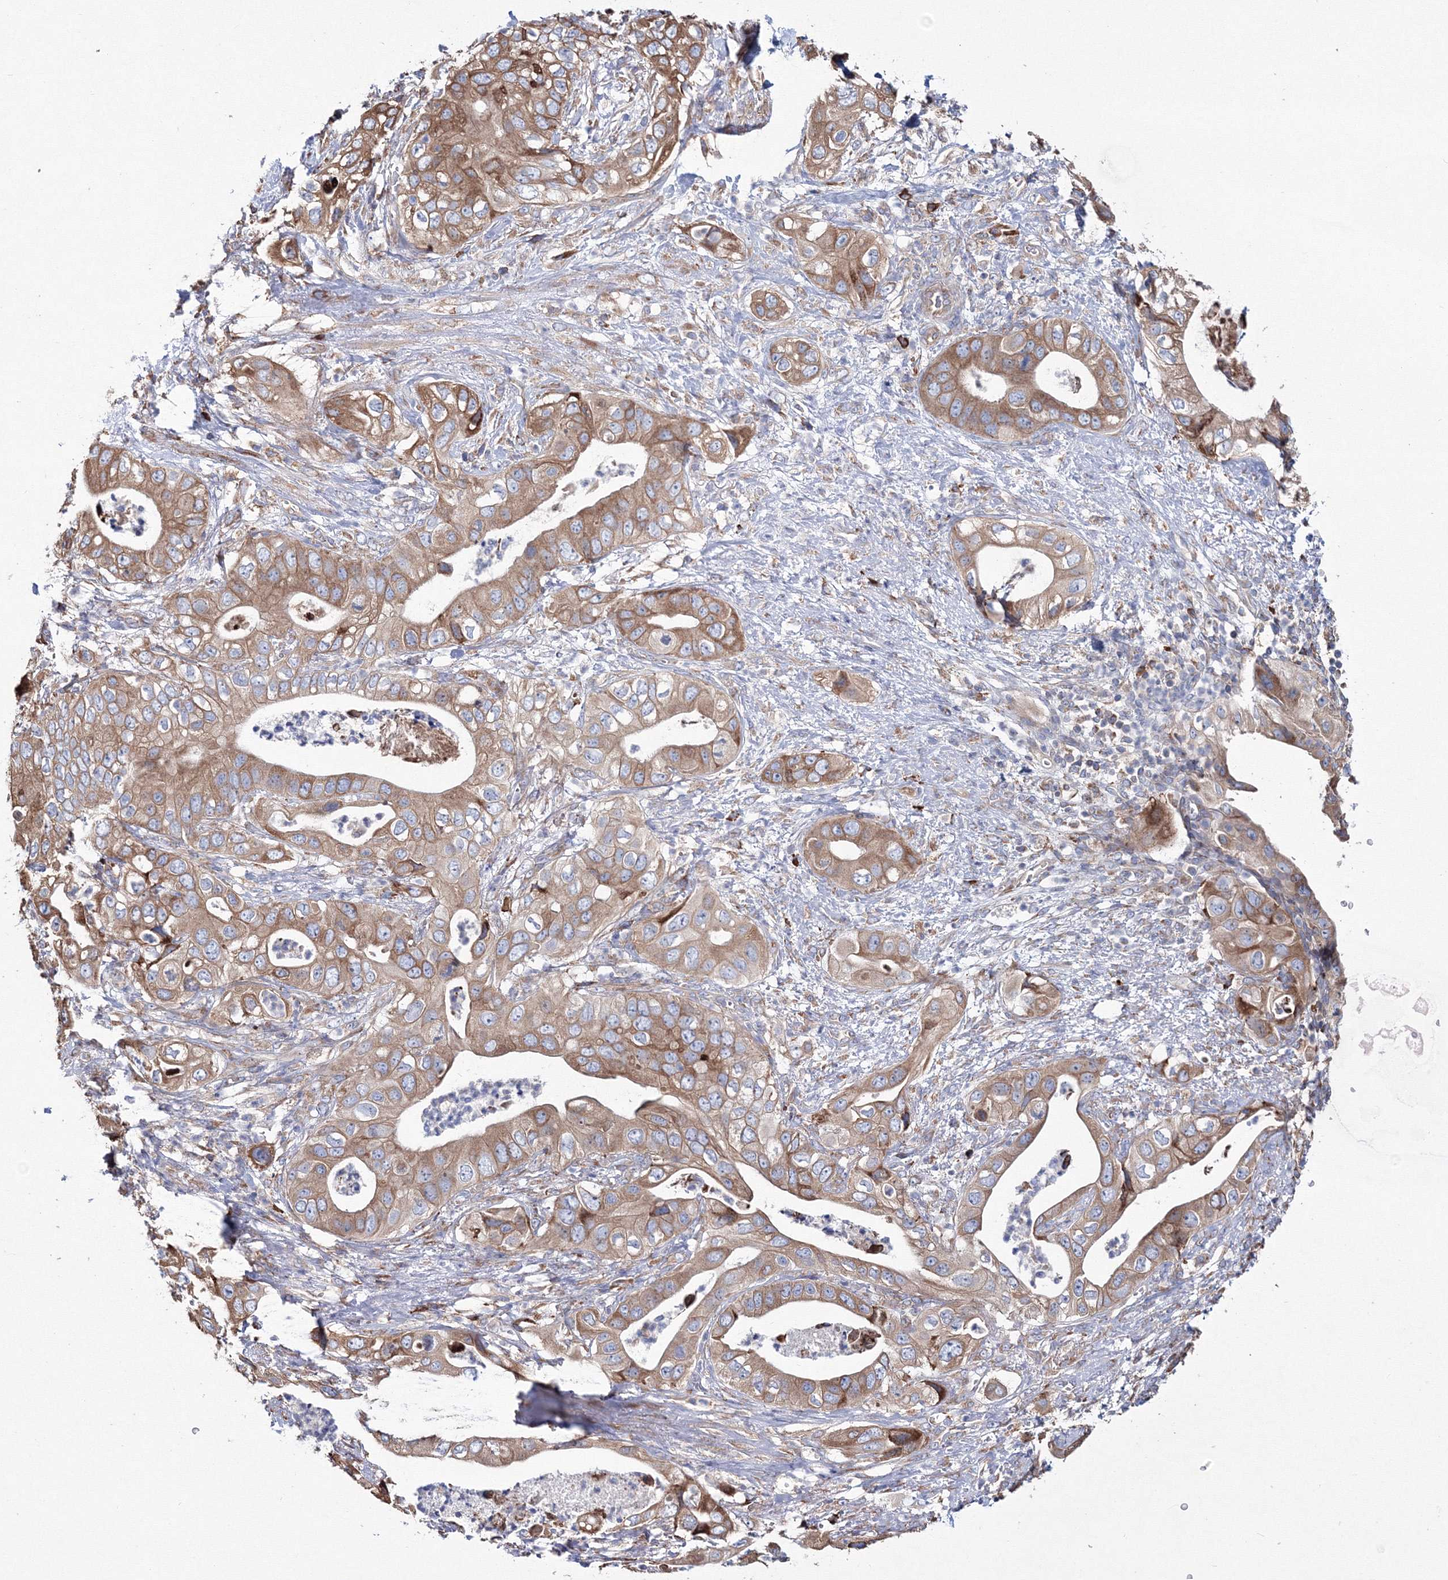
{"staining": {"intensity": "moderate", "quantity": ">75%", "location": "cytoplasmic/membranous"}, "tissue": "pancreatic cancer", "cell_type": "Tumor cells", "image_type": "cancer", "snomed": [{"axis": "morphology", "description": "Adenocarcinoma, NOS"}, {"axis": "topography", "description": "Pancreas"}], "caption": "The photomicrograph displays immunohistochemical staining of pancreatic cancer (adenocarcinoma). There is moderate cytoplasmic/membranous staining is identified in about >75% of tumor cells. The staining was performed using DAB to visualize the protein expression in brown, while the nuclei were stained in blue with hematoxylin (Magnification: 20x).", "gene": "VPS8", "patient": {"sex": "female", "age": 78}}